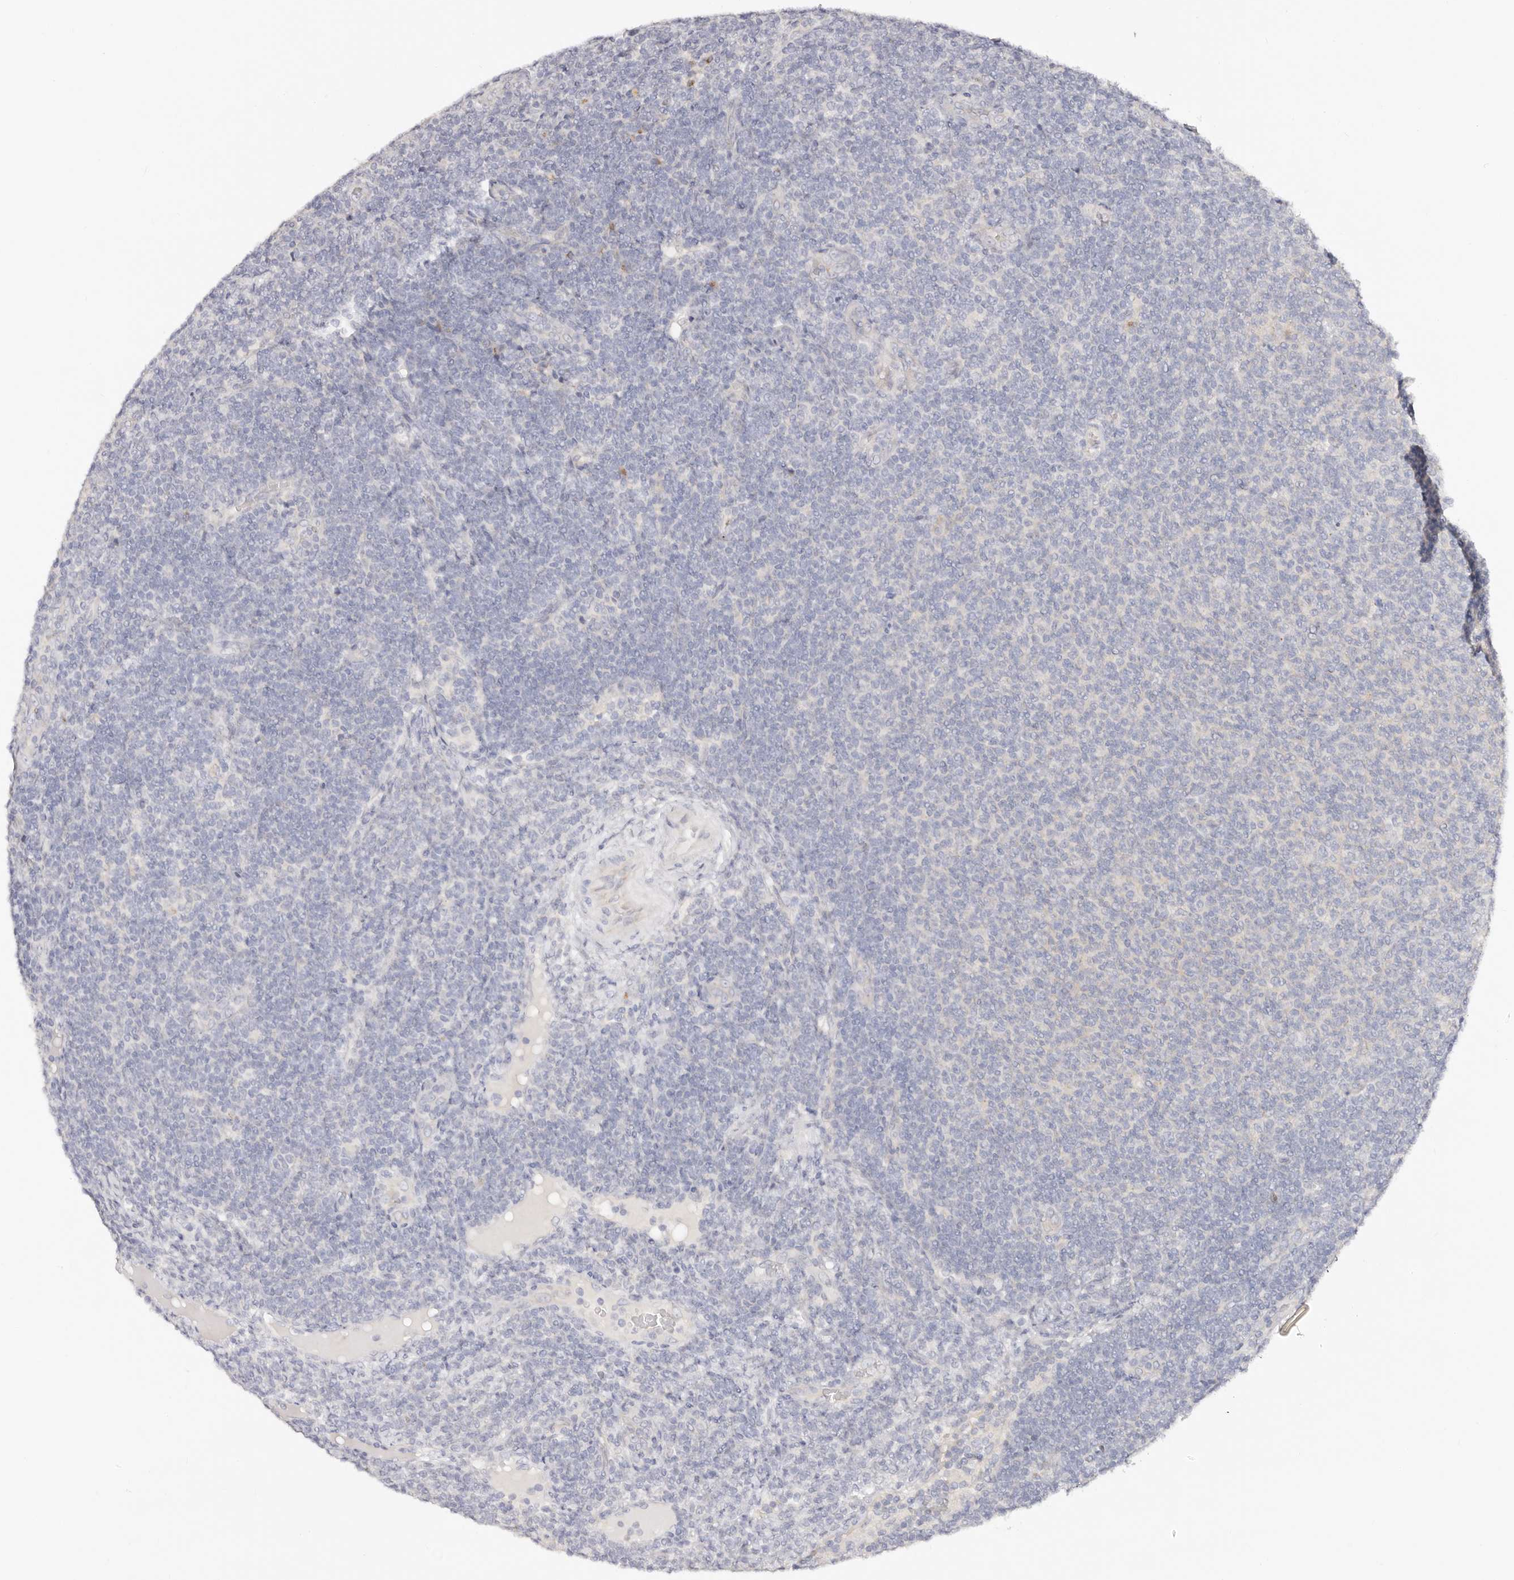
{"staining": {"intensity": "negative", "quantity": "none", "location": "none"}, "tissue": "lymphoma", "cell_type": "Tumor cells", "image_type": "cancer", "snomed": [{"axis": "morphology", "description": "Malignant lymphoma, non-Hodgkin's type, Low grade"}, {"axis": "topography", "description": "Lymph node"}], "caption": "Low-grade malignant lymphoma, non-Hodgkin's type was stained to show a protein in brown. There is no significant positivity in tumor cells. Brightfield microscopy of immunohistochemistry stained with DAB (brown) and hematoxylin (blue), captured at high magnification.", "gene": "DNASE1", "patient": {"sex": "male", "age": 66}}